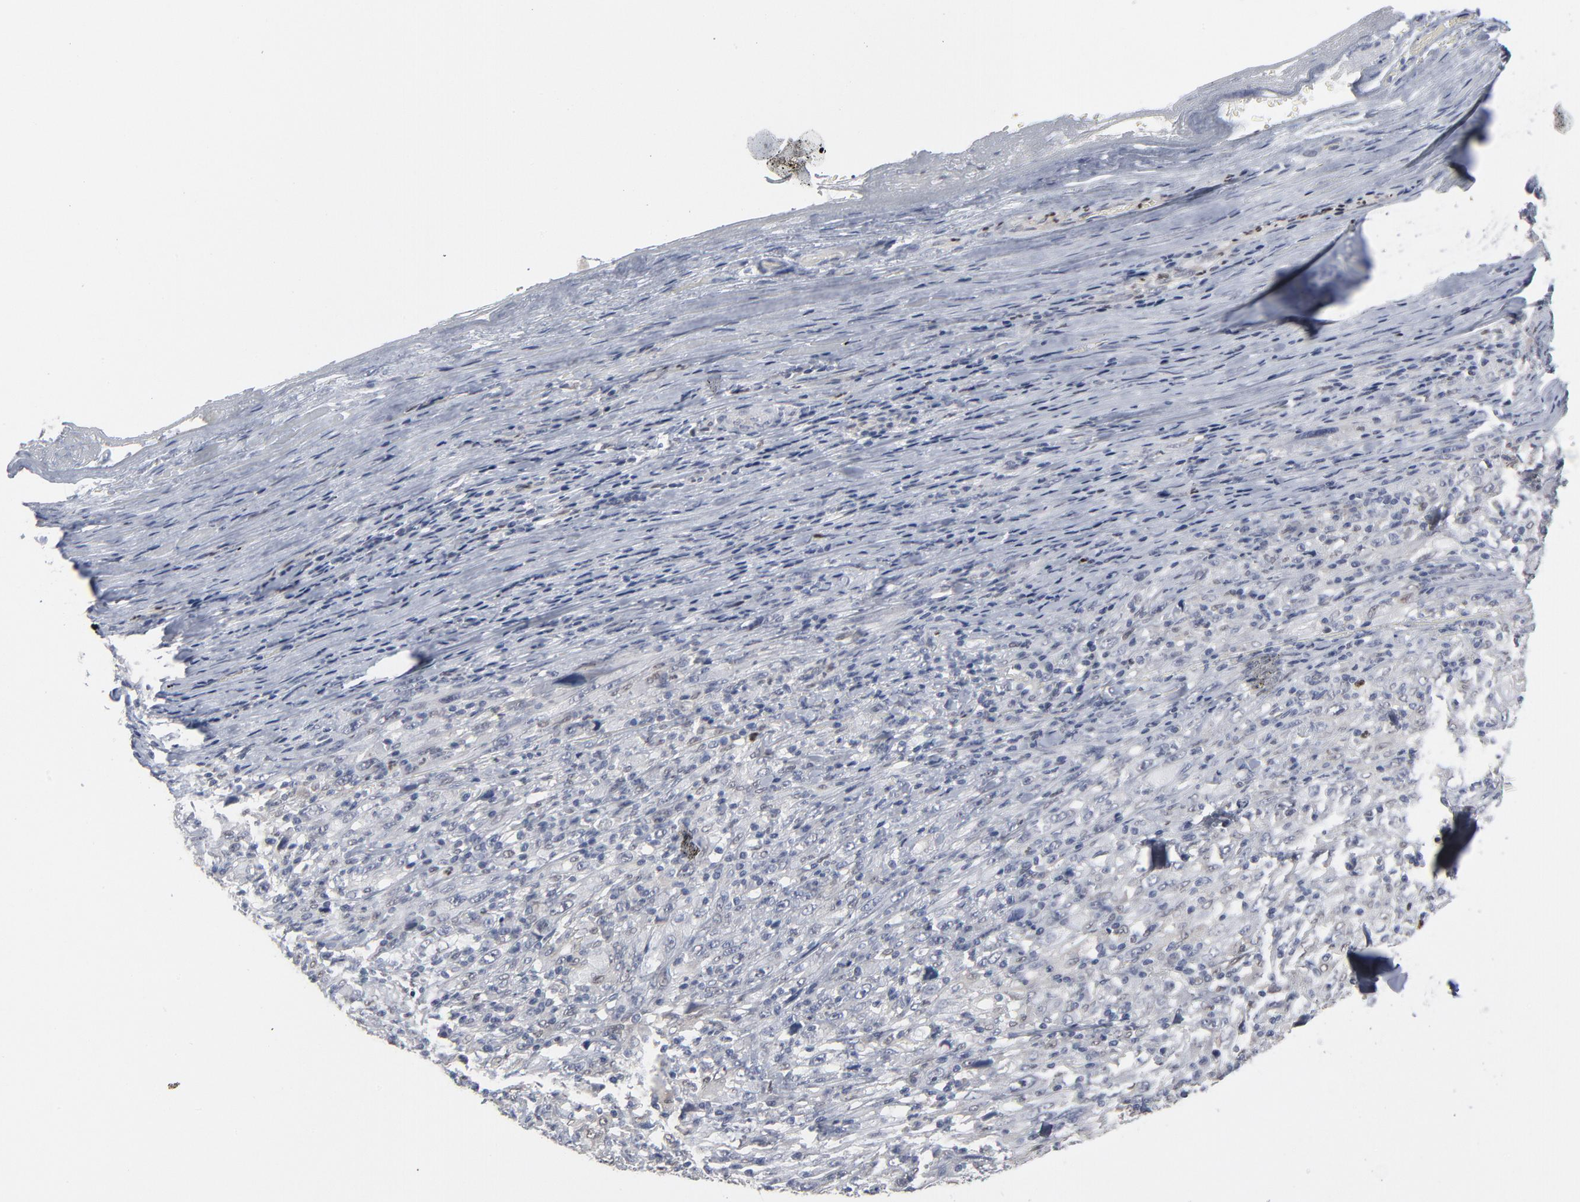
{"staining": {"intensity": "negative", "quantity": "none", "location": "none"}, "tissue": "melanoma", "cell_type": "Tumor cells", "image_type": "cancer", "snomed": [{"axis": "morphology", "description": "Malignant melanoma, Metastatic site"}, {"axis": "topography", "description": "Skin"}], "caption": "Tumor cells show no significant positivity in malignant melanoma (metastatic site). (Stains: DAB (3,3'-diaminobenzidine) immunohistochemistry (IHC) with hematoxylin counter stain, Microscopy: brightfield microscopy at high magnification).", "gene": "FOXN2", "patient": {"sex": "female", "age": 56}}